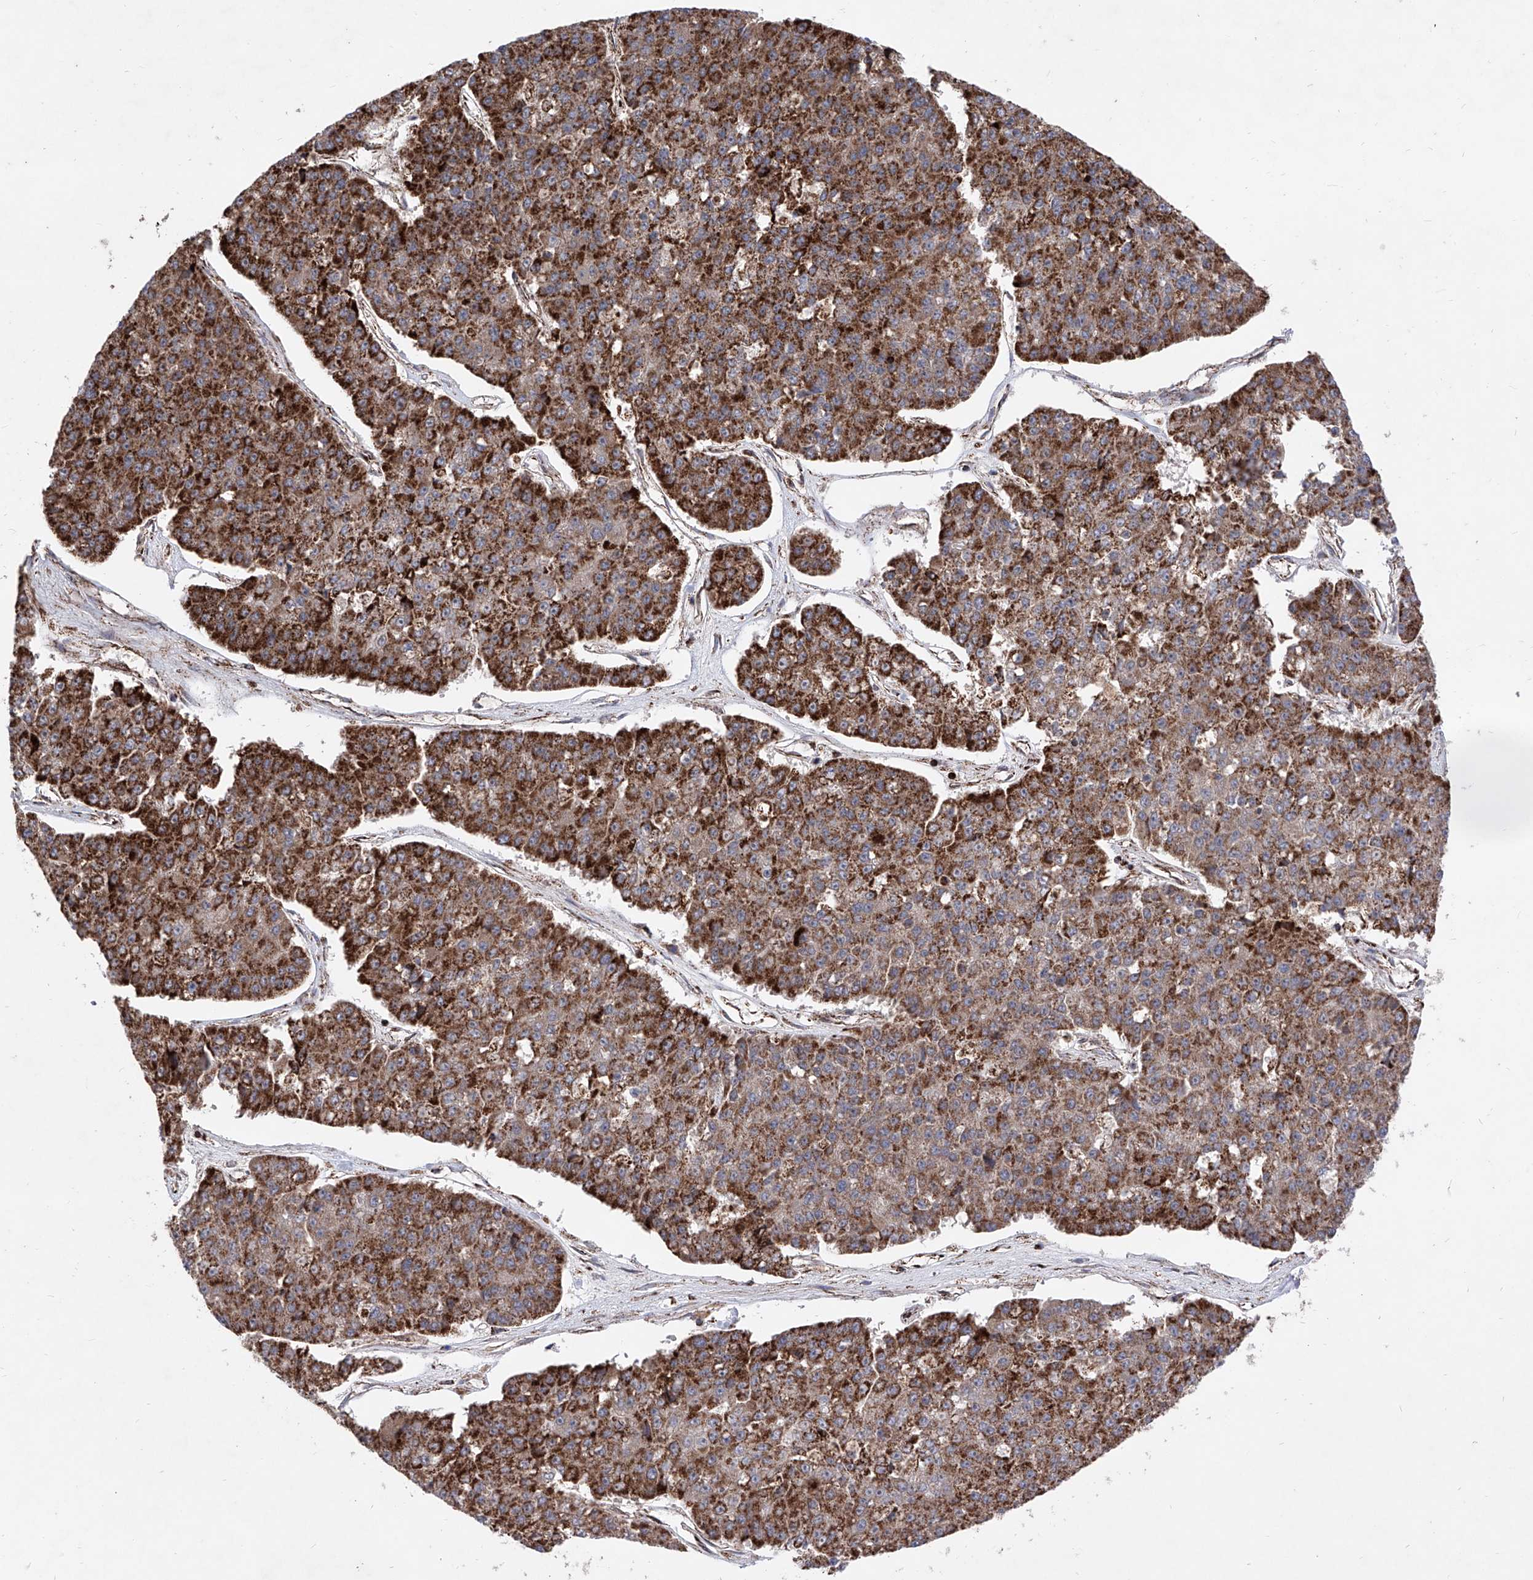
{"staining": {"intensity": "strong", "quantity": ">75%", "location": "cytoplasmic/membranous"}, "tissue": "pancreatic cancer", "cell_type": "Tumor cells", "image_type": "cancer", "snomed": [{"axis": "morphology", "description": "Adenocarcinoma, NOS"}, {"axis": "topography", "description": "Pancreas"}], "caption": "Adenocarcinoma (pancreatic) stained with immunohistochemistry exhibits strong cytoplasmic/membranous expression in approximately >75% of tumor cells. (Stains: DAB in brown, nuclei in blue, Microscopy: brightfield microscopy at high magnification).", "gene": "SEMA6A", "patient": {"sex": "male", "age": 50}}